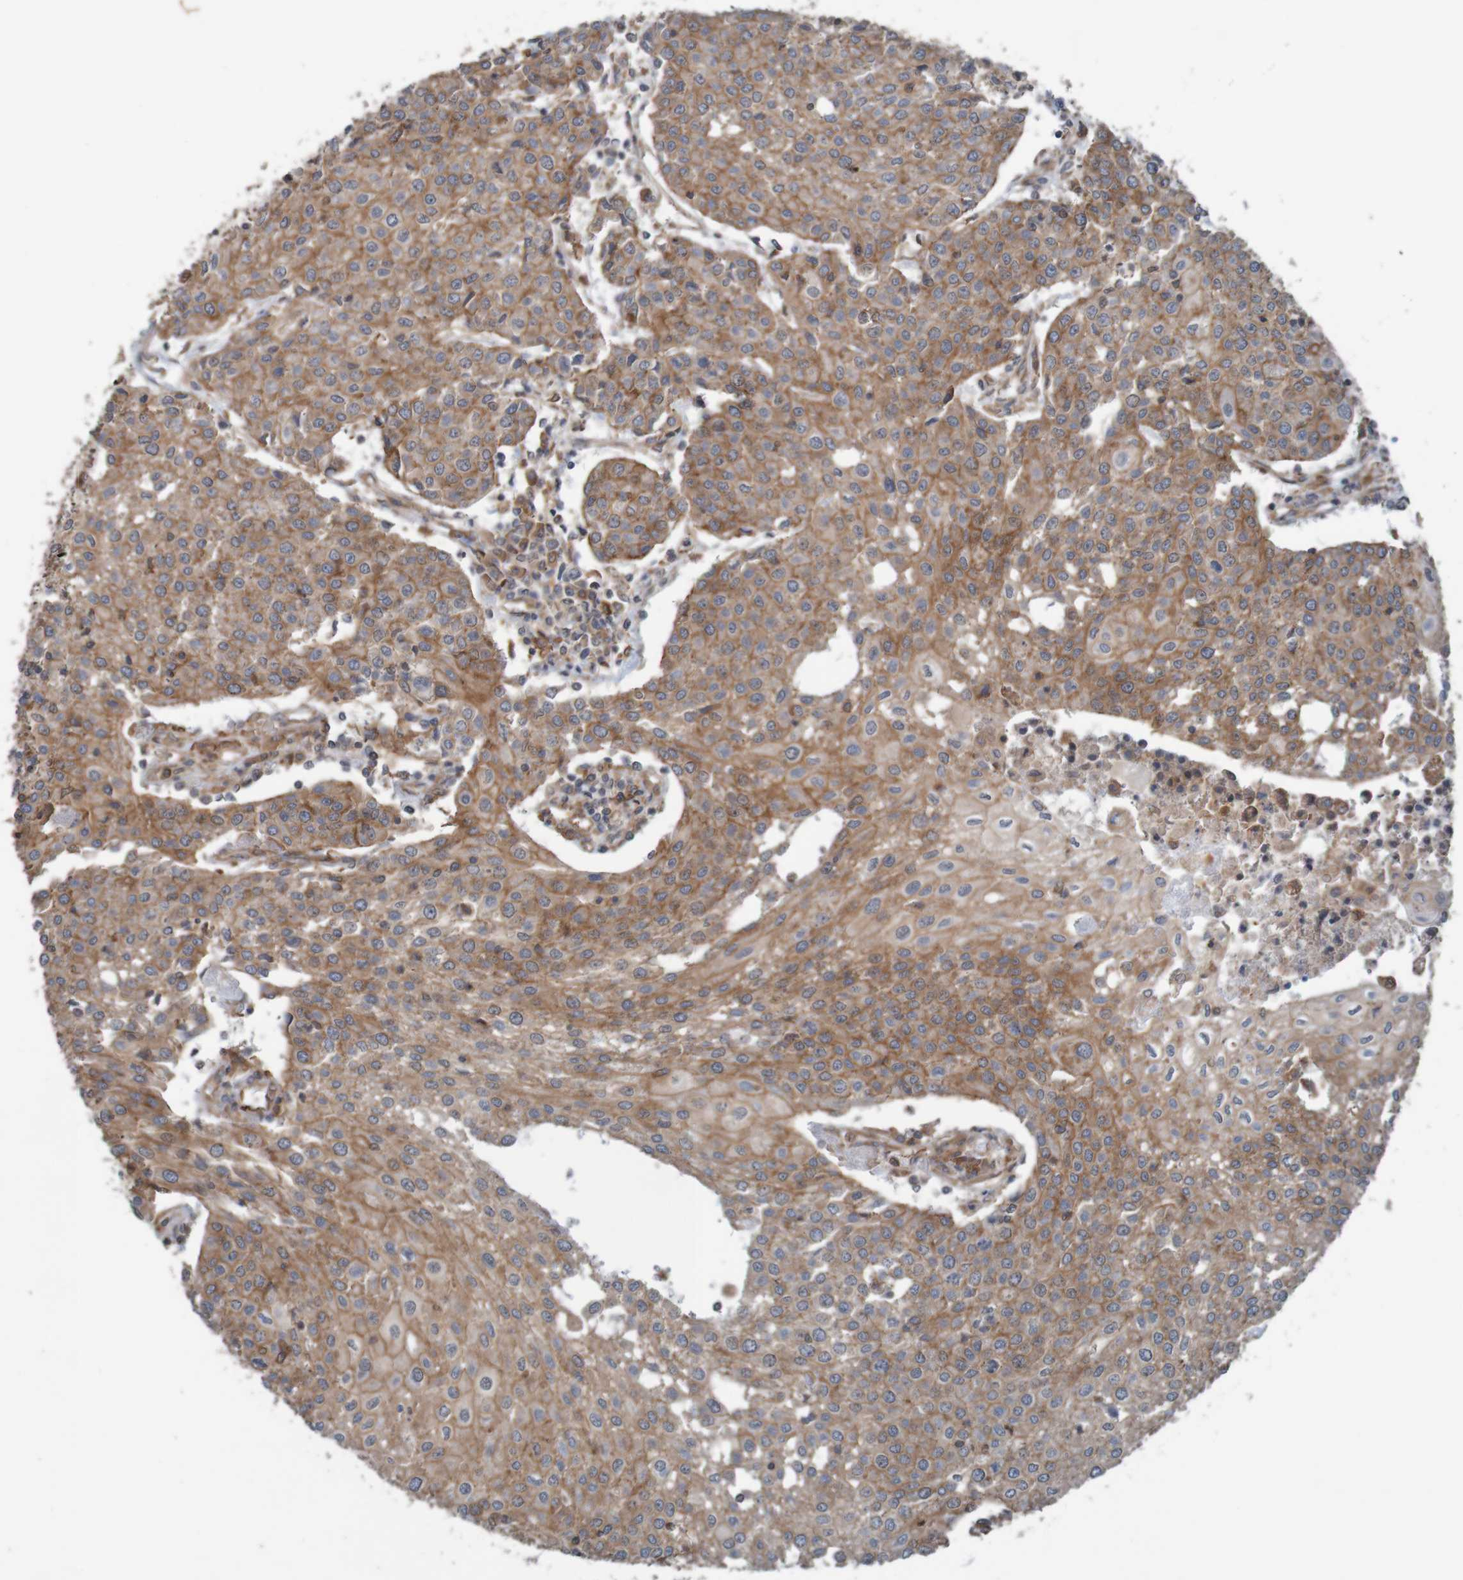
{"staining": {"intensity": "moderate", "quantity": ">75%", "location": "cytoplasmic/membranous"}, "tissue": "urothelial cancer", "cell_type": "Tumor cells", "image_type": "cancer", "snomed": [{"axis": "morphology", "description": "Urothelial carcinoma, High grade"}, {"axis": "topography", "description": "Urinary bladder"}], "caption": "DAB (3,3'-diaminobenzidine) immunohistochemical staining of urothelial cancer shows moderate cytoplasmic/membranous protein expression in about >75% of tumor cells.", "gene": "ARHGEF11", "patient": {"sex": "female", "age": 85}}